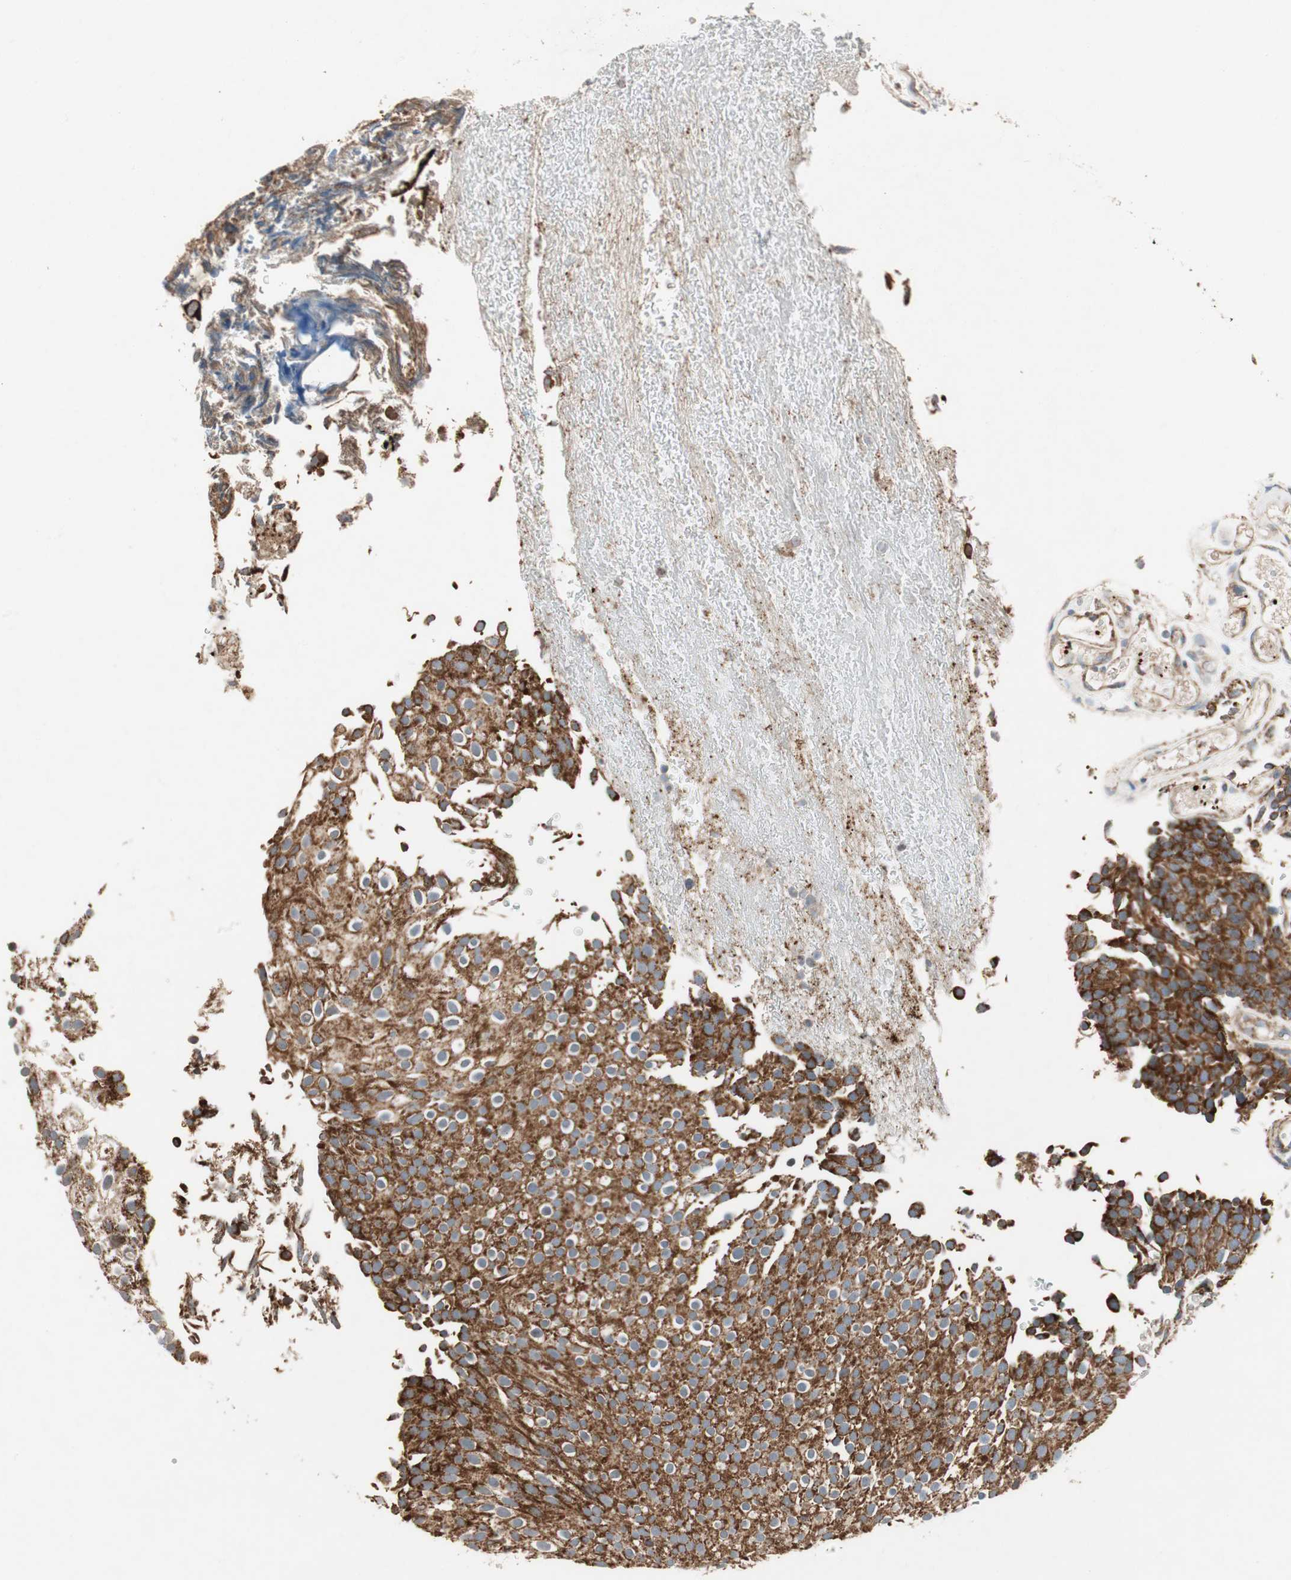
{"staining": {"intensity": "strong", "quantity": ">75%", "location": "cytoplasmic/membranous"}, "tissue": "urothelial cancer", "cell_type": "Tumor cells", "image_type": "cancer", "snomed": [{"axis": "morphology", "description": "Urothelial carcinoma, Low grade"}, {"axis": "topography", "description": "Urinary bladder"}], "caption": "Strong cytoplasmic/membranous positivity for a protein is identified in approximately >75% of tumor cells of urothelial carcinoma (low-grade) using immunohistochemistry.", "gene": "AKAP1", "patient": {"sex": "male", "age": 78}}